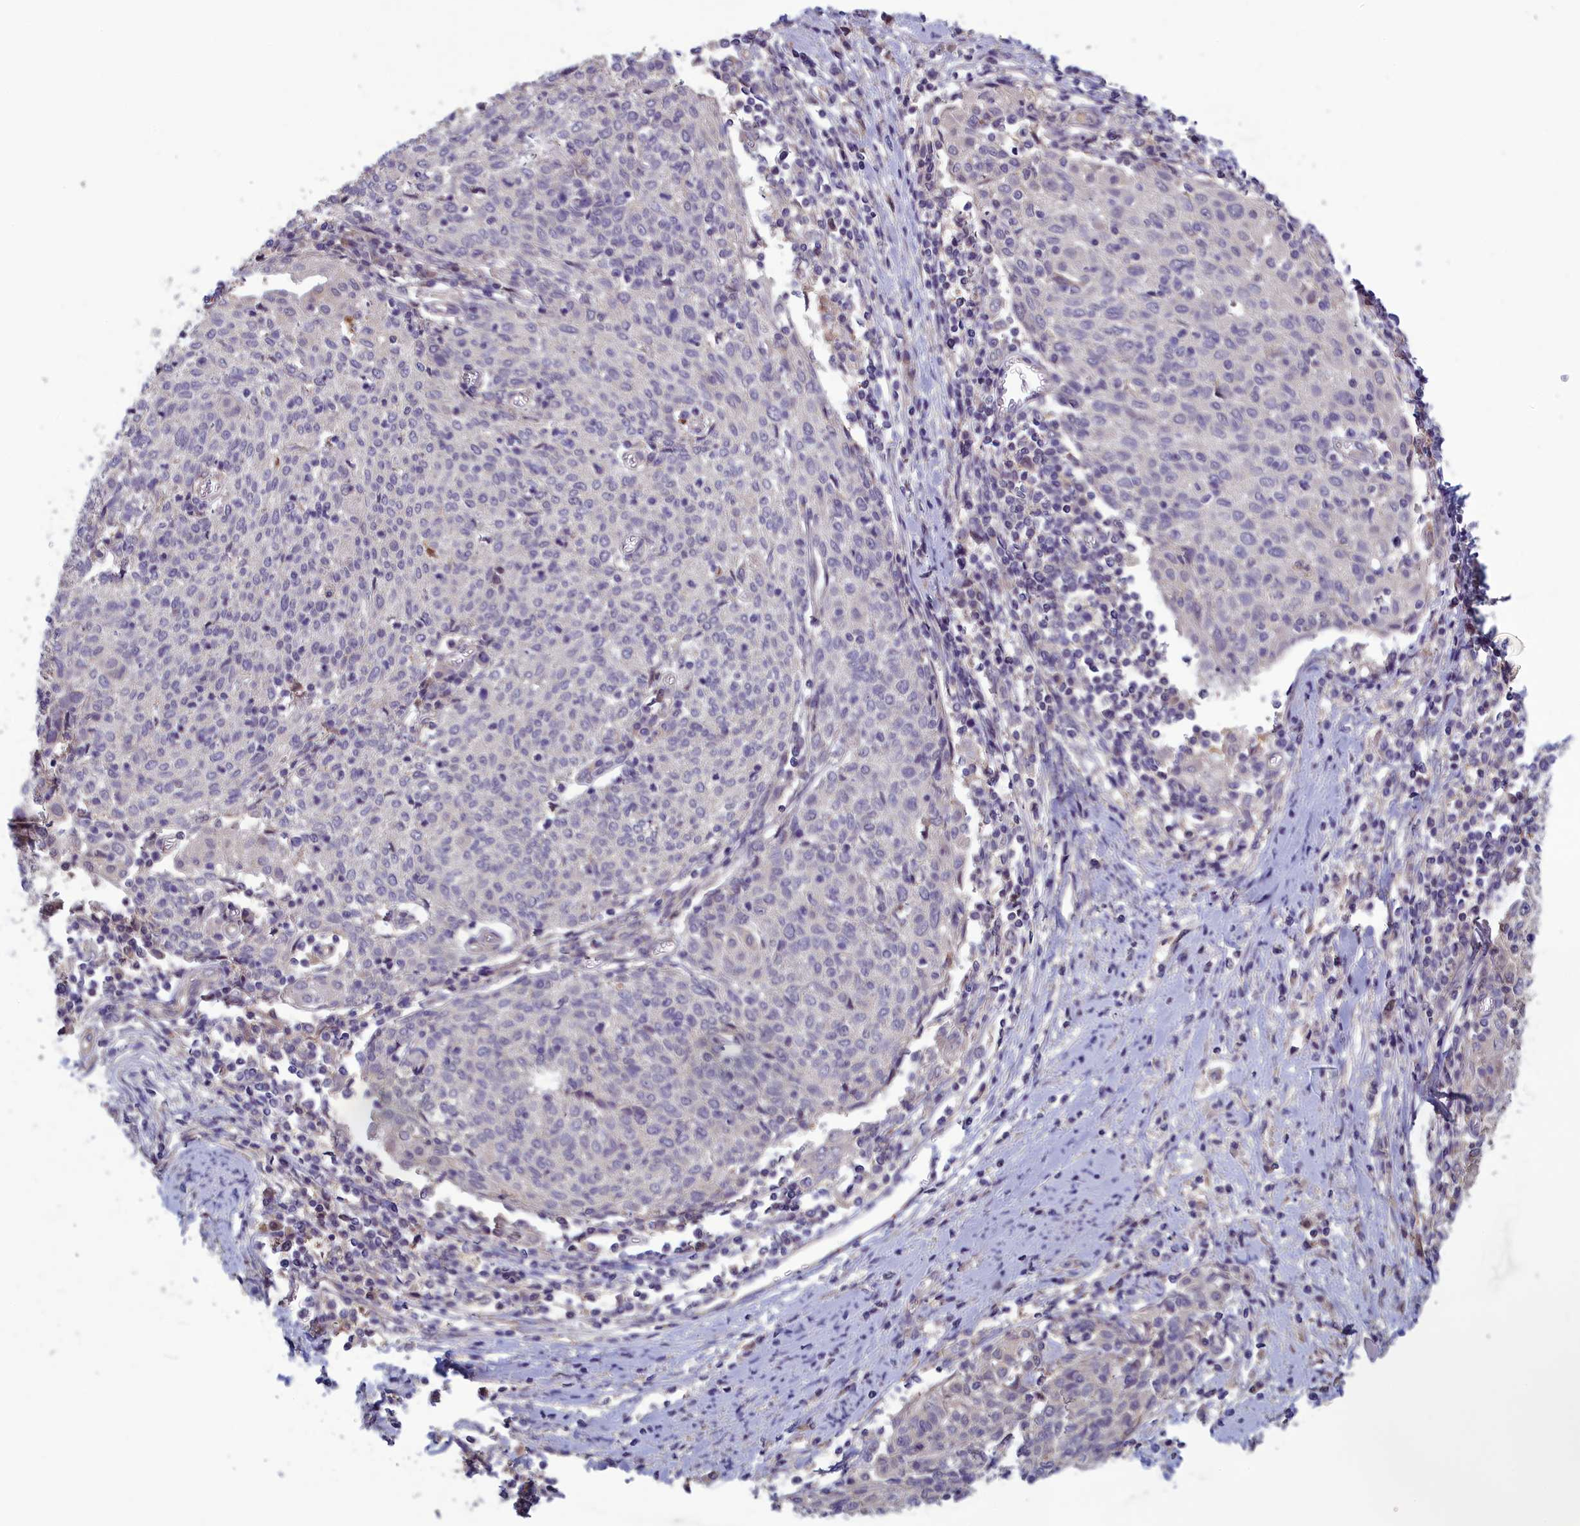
{"staining": {"intensity": "negative", "quantity": "none", "location": "none"}, "tissue": "cervical cancer", "cell_type": "Tumor cells", "image_type": "cancer", "snomed": [{"axis": "morphology", "description": "Squamous cell carcinoma, NOS"}, {"axis": "topography", "description": "Cervix"}], "caption": "There is no significant positivity in tumor cells of cervical squamous cell carcinoma.", "gene": "HECA", "patient": {"sex": "female", "age": 52}}